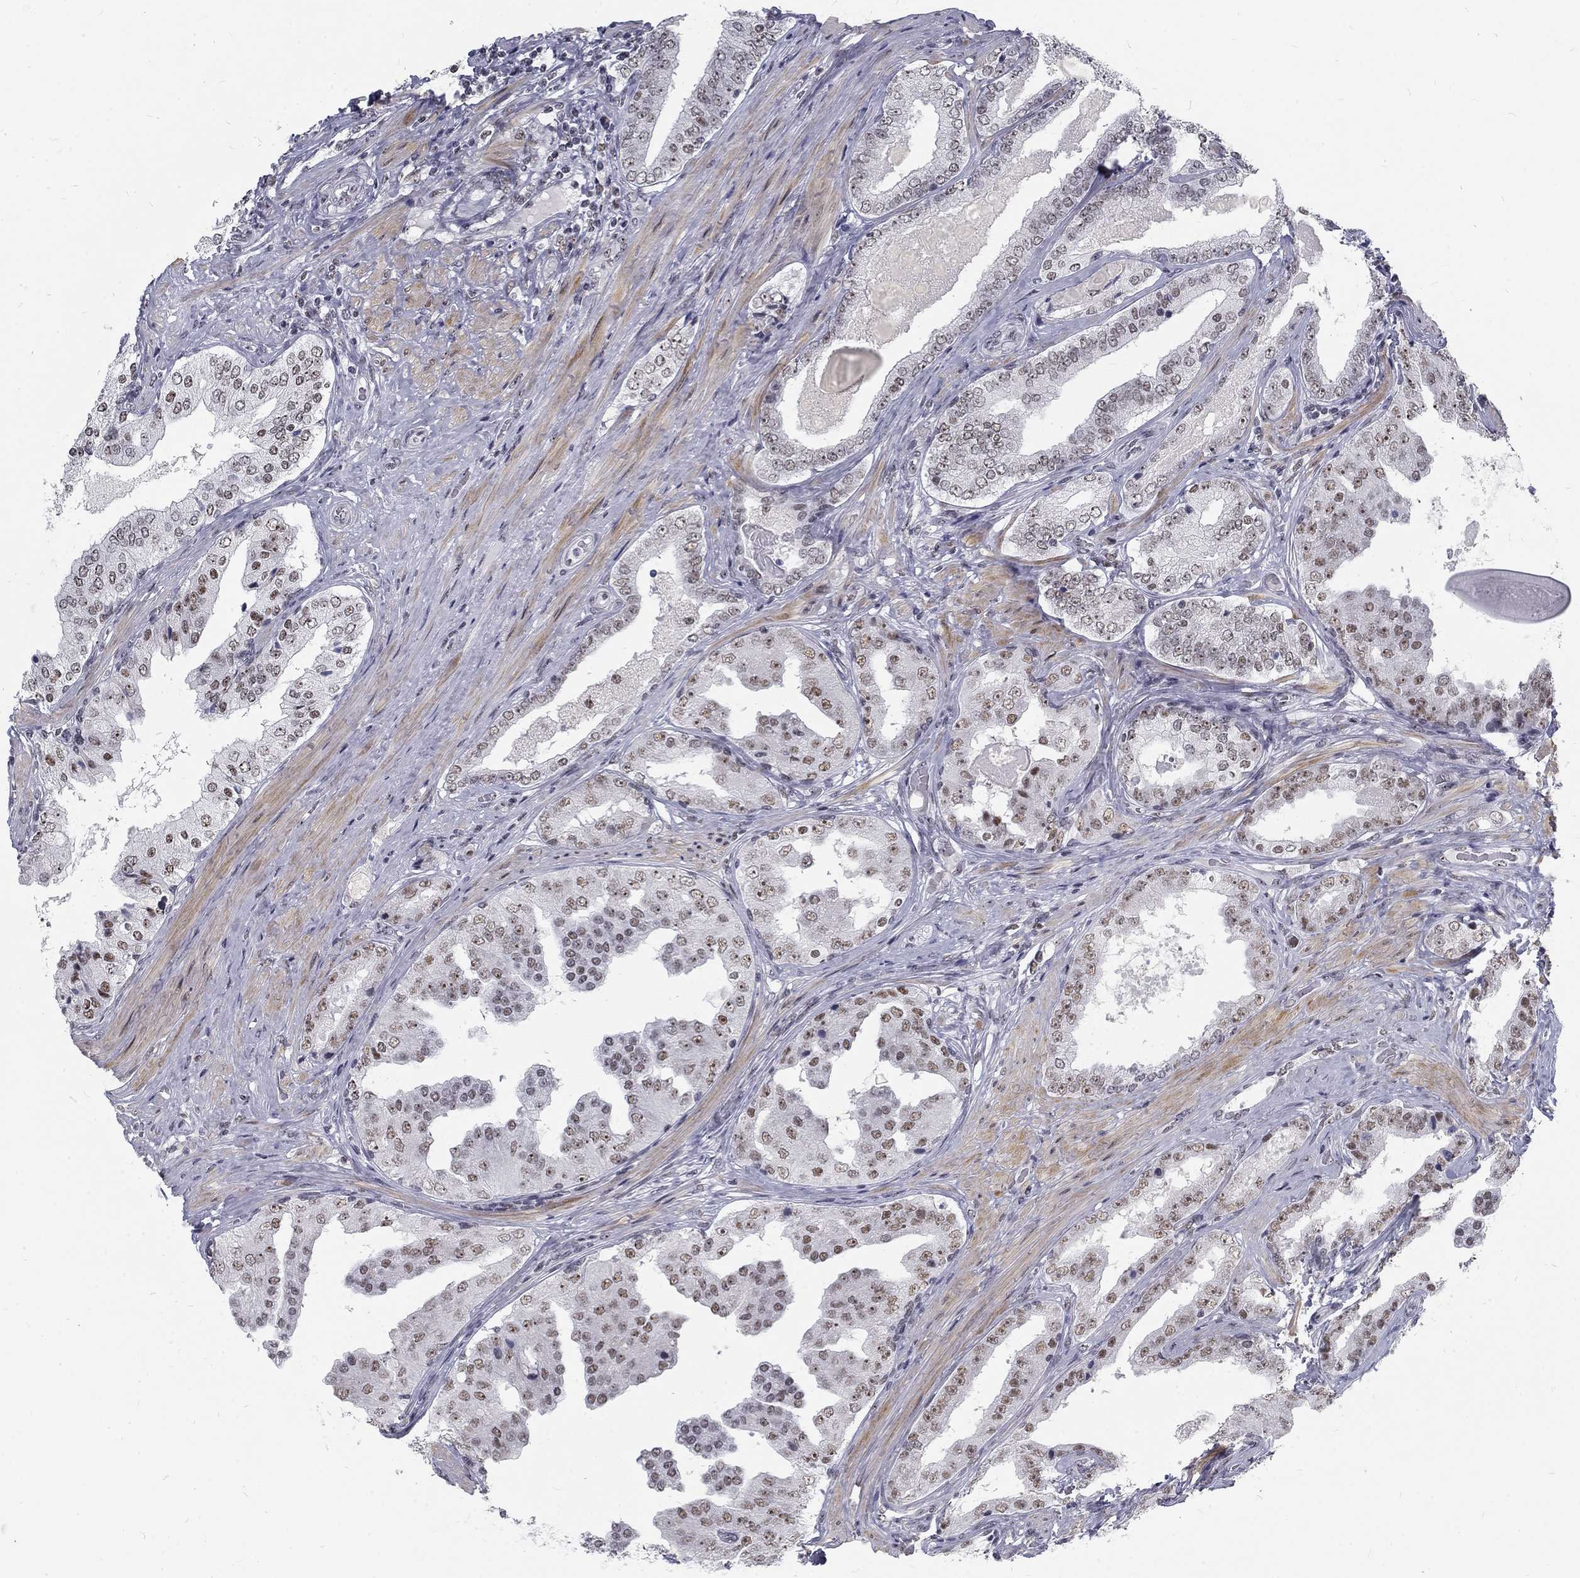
{"staining": {"intensity": "weak", "quantity": "25%-75%", "location": "nuclear"}, "tissue": "prostate cancer", "cell_type": "Tumor cells", "image_type": "cancer", "snomed": [{"axis": "morphology", "description": "Adenocarcinoma, Low grade"}, {"axis": "topography", "description": "Prostate and seminal vesicle, NOS"}], "caption": "Prostate low-grade adenocarcinoma stained with DAB (3,3'-diaminobenzidine) IHC shows low levels of weak nuclear staining in about 25%-75% of tumor cells.", "gene": "SNORC", "patient": {"sex": "male", "age": 61}}